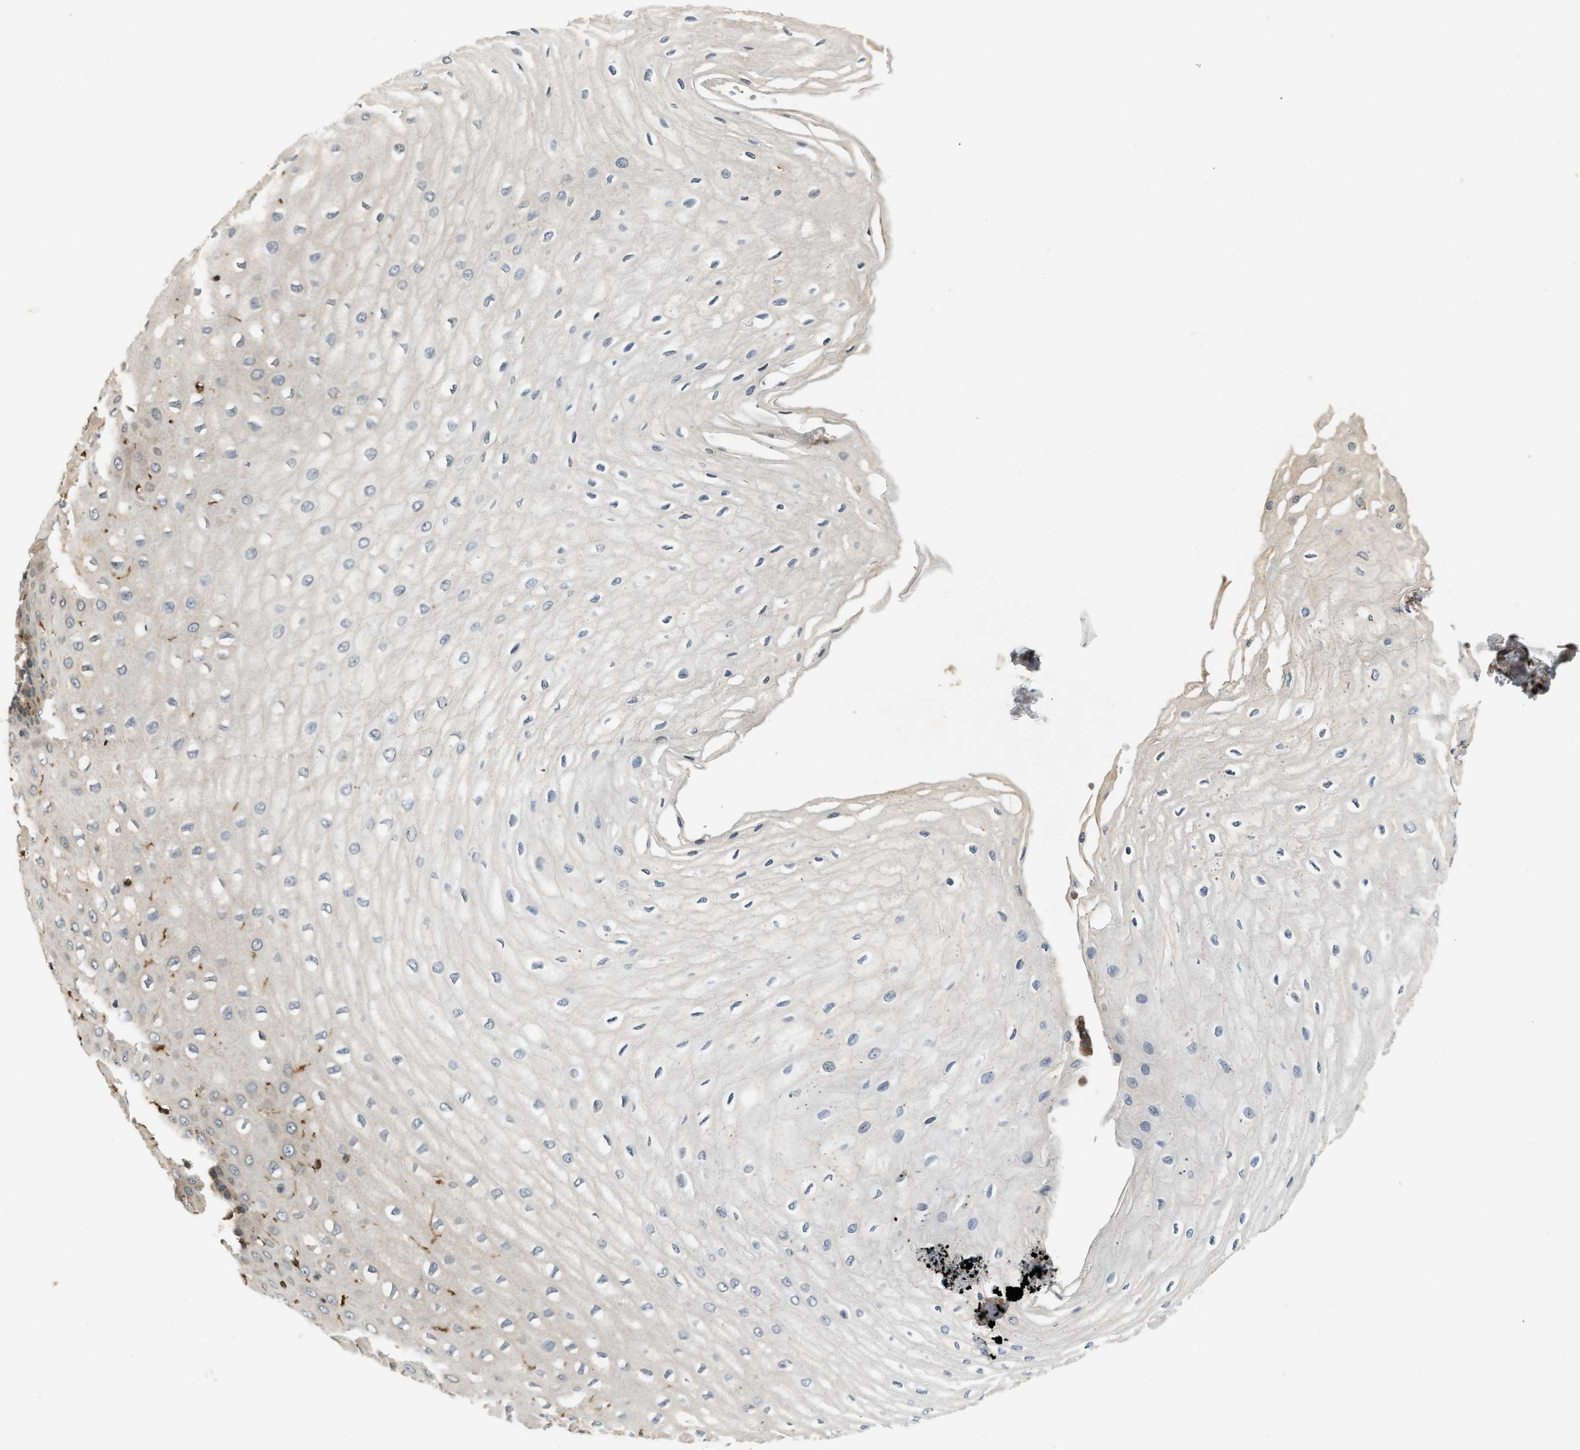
{"staining": {"intensity": "moderate", "quantity": "<25%", "location": "cytoplasmic/membranous"}, "tissue": "esophagus", "cell_type": "Squamous epithelial cells", "image_type": "normal", "snomed": [{"axis": "morphology", "description": "Normal tissue, NOS"}, {"axis": "morphology", "description": "Squamous cell carcinoma, NOS"}, {"axis": "topography", "description": "Esophagus"}], "caption": "Immunohistochemical staining of normal esophagus displays <25% levels of moderate cytoplasmic/membranous protein expression in about <25% of squamous epithelial cells.", "gene": "HIP1", "patient": {"sex": "male", "age": 65}}